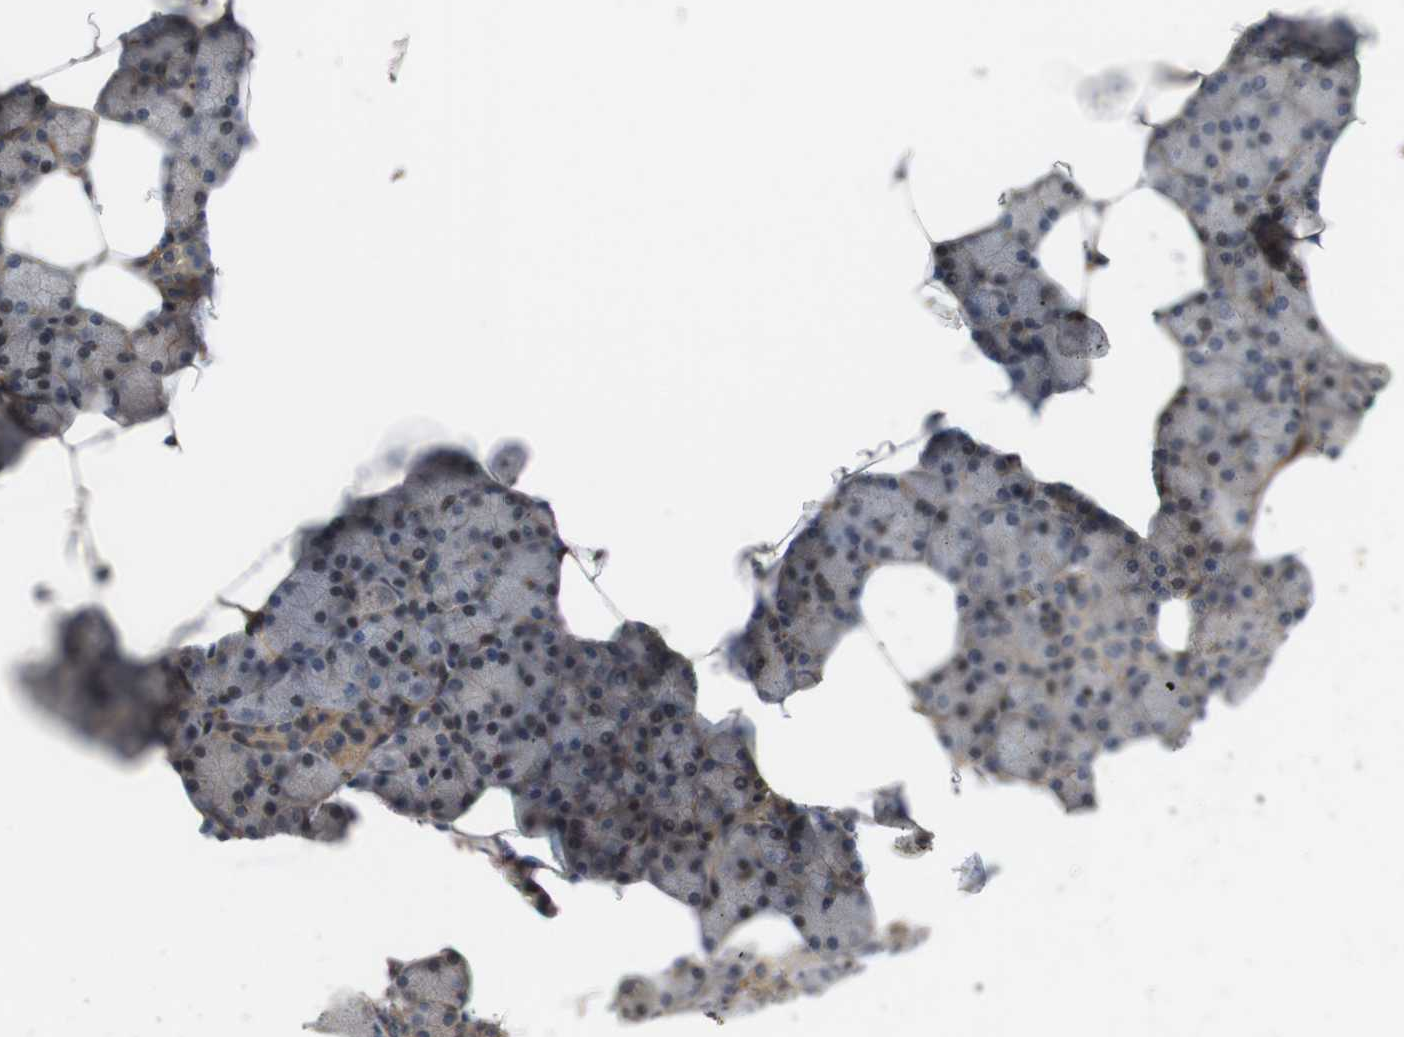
{"staining": {"intensity": "moderate", "quantity": "25%-75%", "location": "cytoplasmic/membranous"}, "tissue": "salivary gland", "cell_type": "Glandular cells", "image_type": "normal", "snomed": [{"axis": "morphology", "description": "Normal tissue, NOS"}, {"axis": "topography", "description": "Salivary gland"}], "caption": "Human salivary gland stained for a protein (brown) demonstrates moderate cytoplasmic/membranous positive staining in about 25%-75% of glandular cells.", "gene": "RPTOR", "patient": {"sex": "male", "age": 62}}